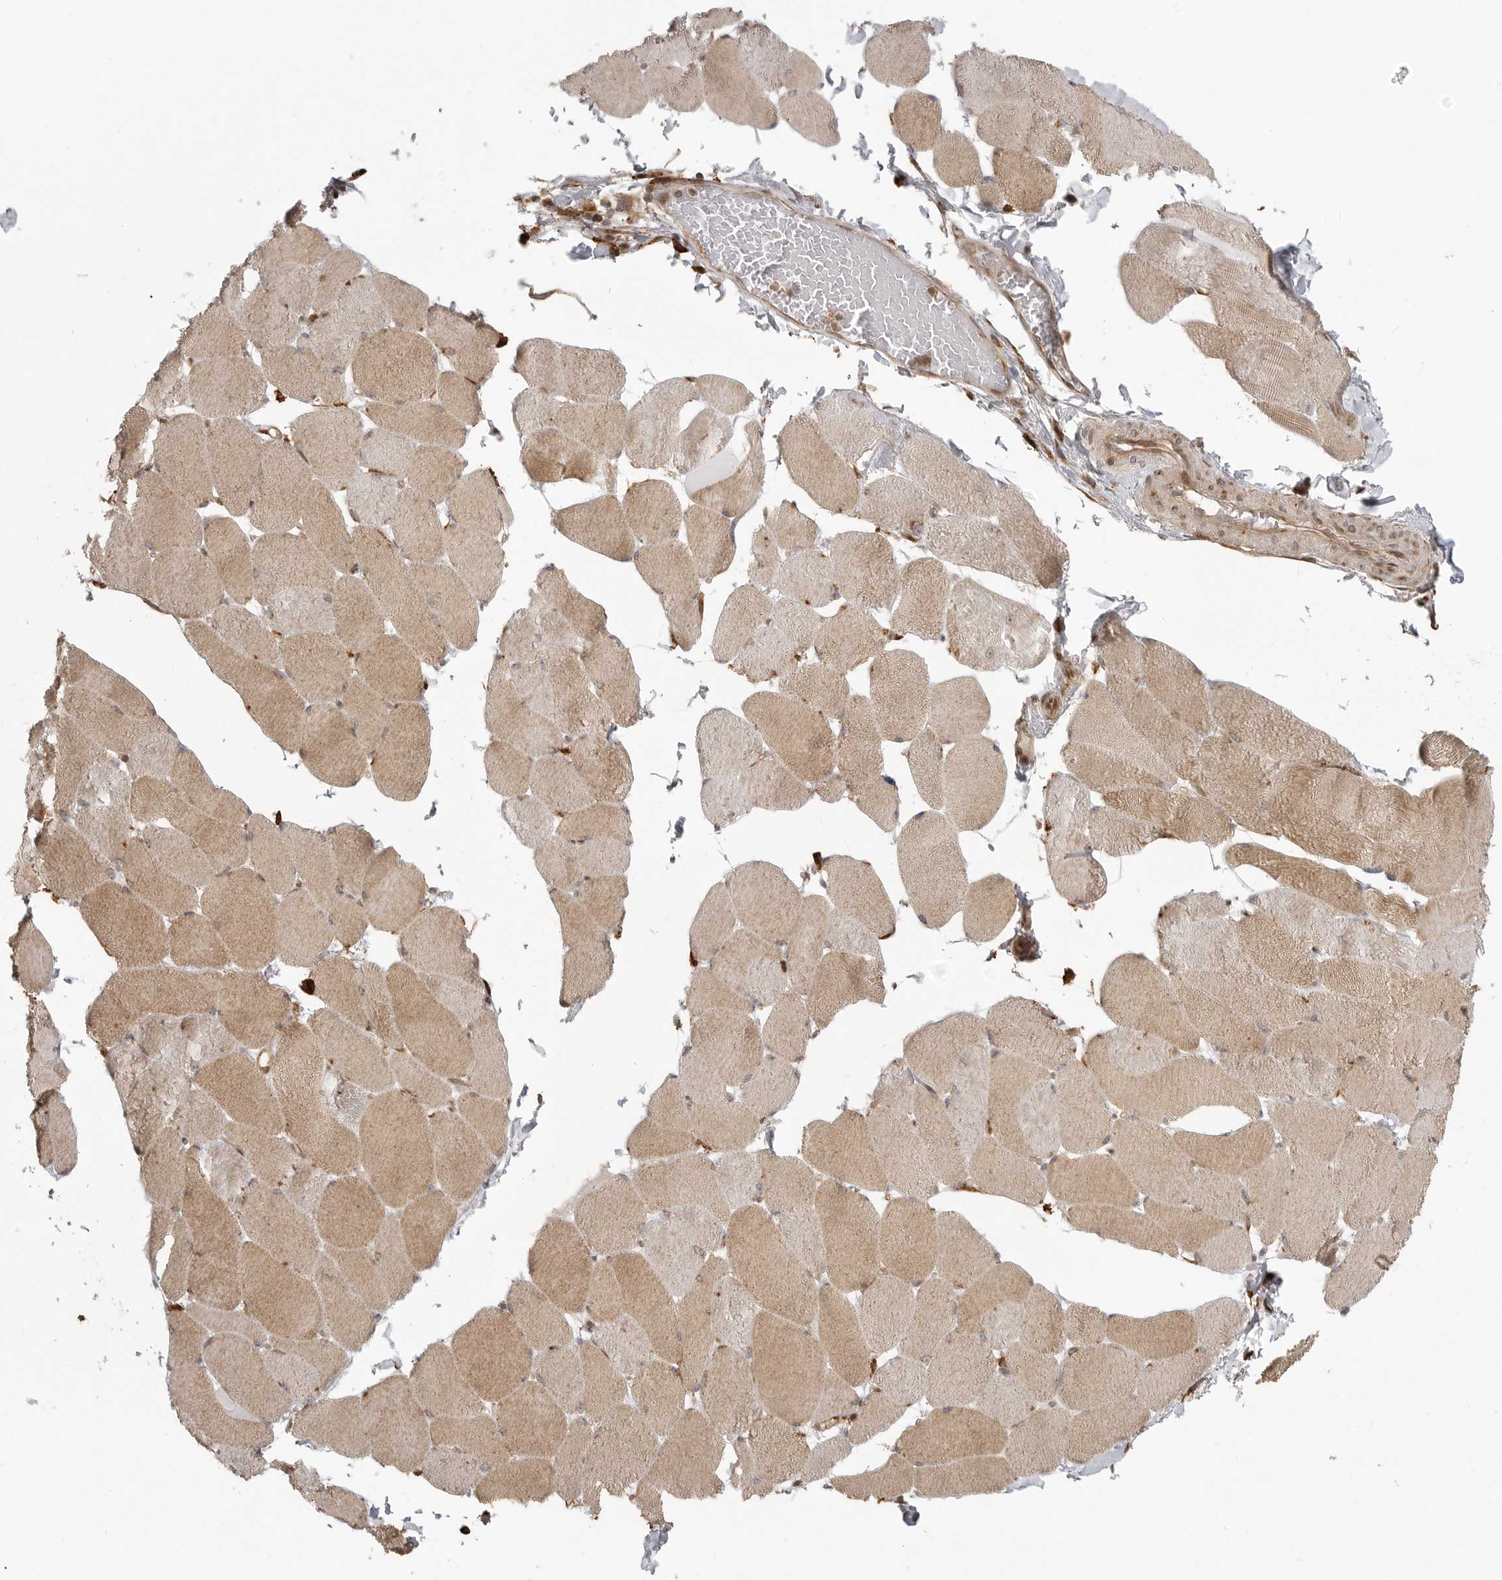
{"staining": {"intensity": "moderate", "quantity": ">75%", "location": "cytoplasmic/membranous"}, "tissue": "skeletal muscle", "cell_type": "Myocytes", "image_type": "normal", "snomed": [{"axis": "morphology", "description": "Normal tissue, NOS"}, {"axis": "topography", "description": "Skin"}, {"axis": "topography", "description": "Skeletal muscle"}], "caption": "Immunohistochemistry micrograph of benign human skeletal muscle stained for a protein (brown), which exhibits medium levels of moderate cytoplasmic/membranous positivity in about >75% of myocytes.", "gene": "FAT3", "patient": {"sex": "male", "age": 83}}